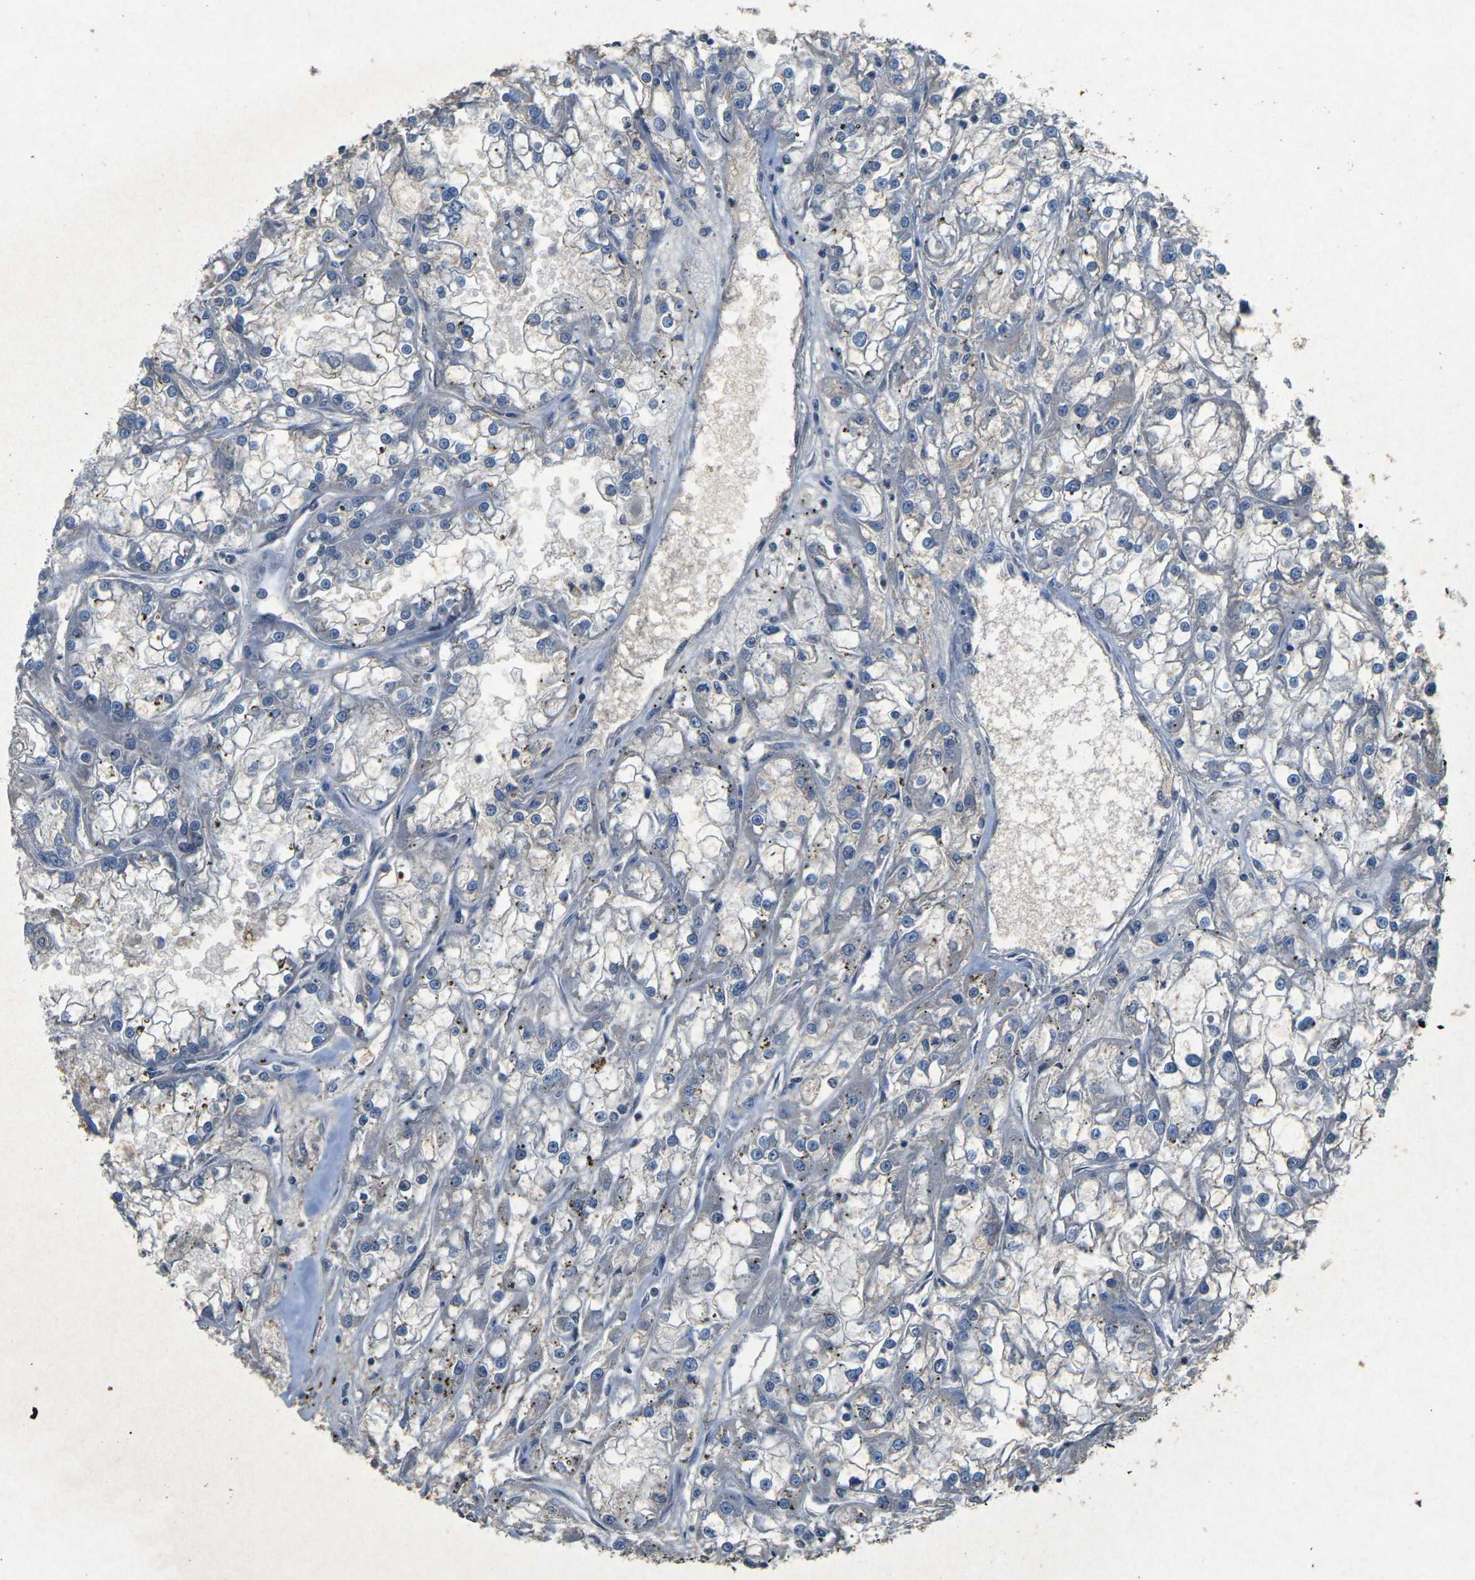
{"staining": {"intensity": "negative", "quantity": "none", "location": "none"}, "tissue": "renal cancer", "cell_type": "Tumor cells", "image_type": "cancer", "snomed": [{"axis": "morphology", "description": "Adenocarcinoma, NOS"}, {"axis": "topography", "description": "Kidney"}], "caption": "This image is of renal adenocarcinoma stained with IHC to label a protein in brown with the nuclei are counter-stained blue. There is no expression in tumor cells.", "gene": "PLG", "patient": {"sex": "female", "age": 52}}